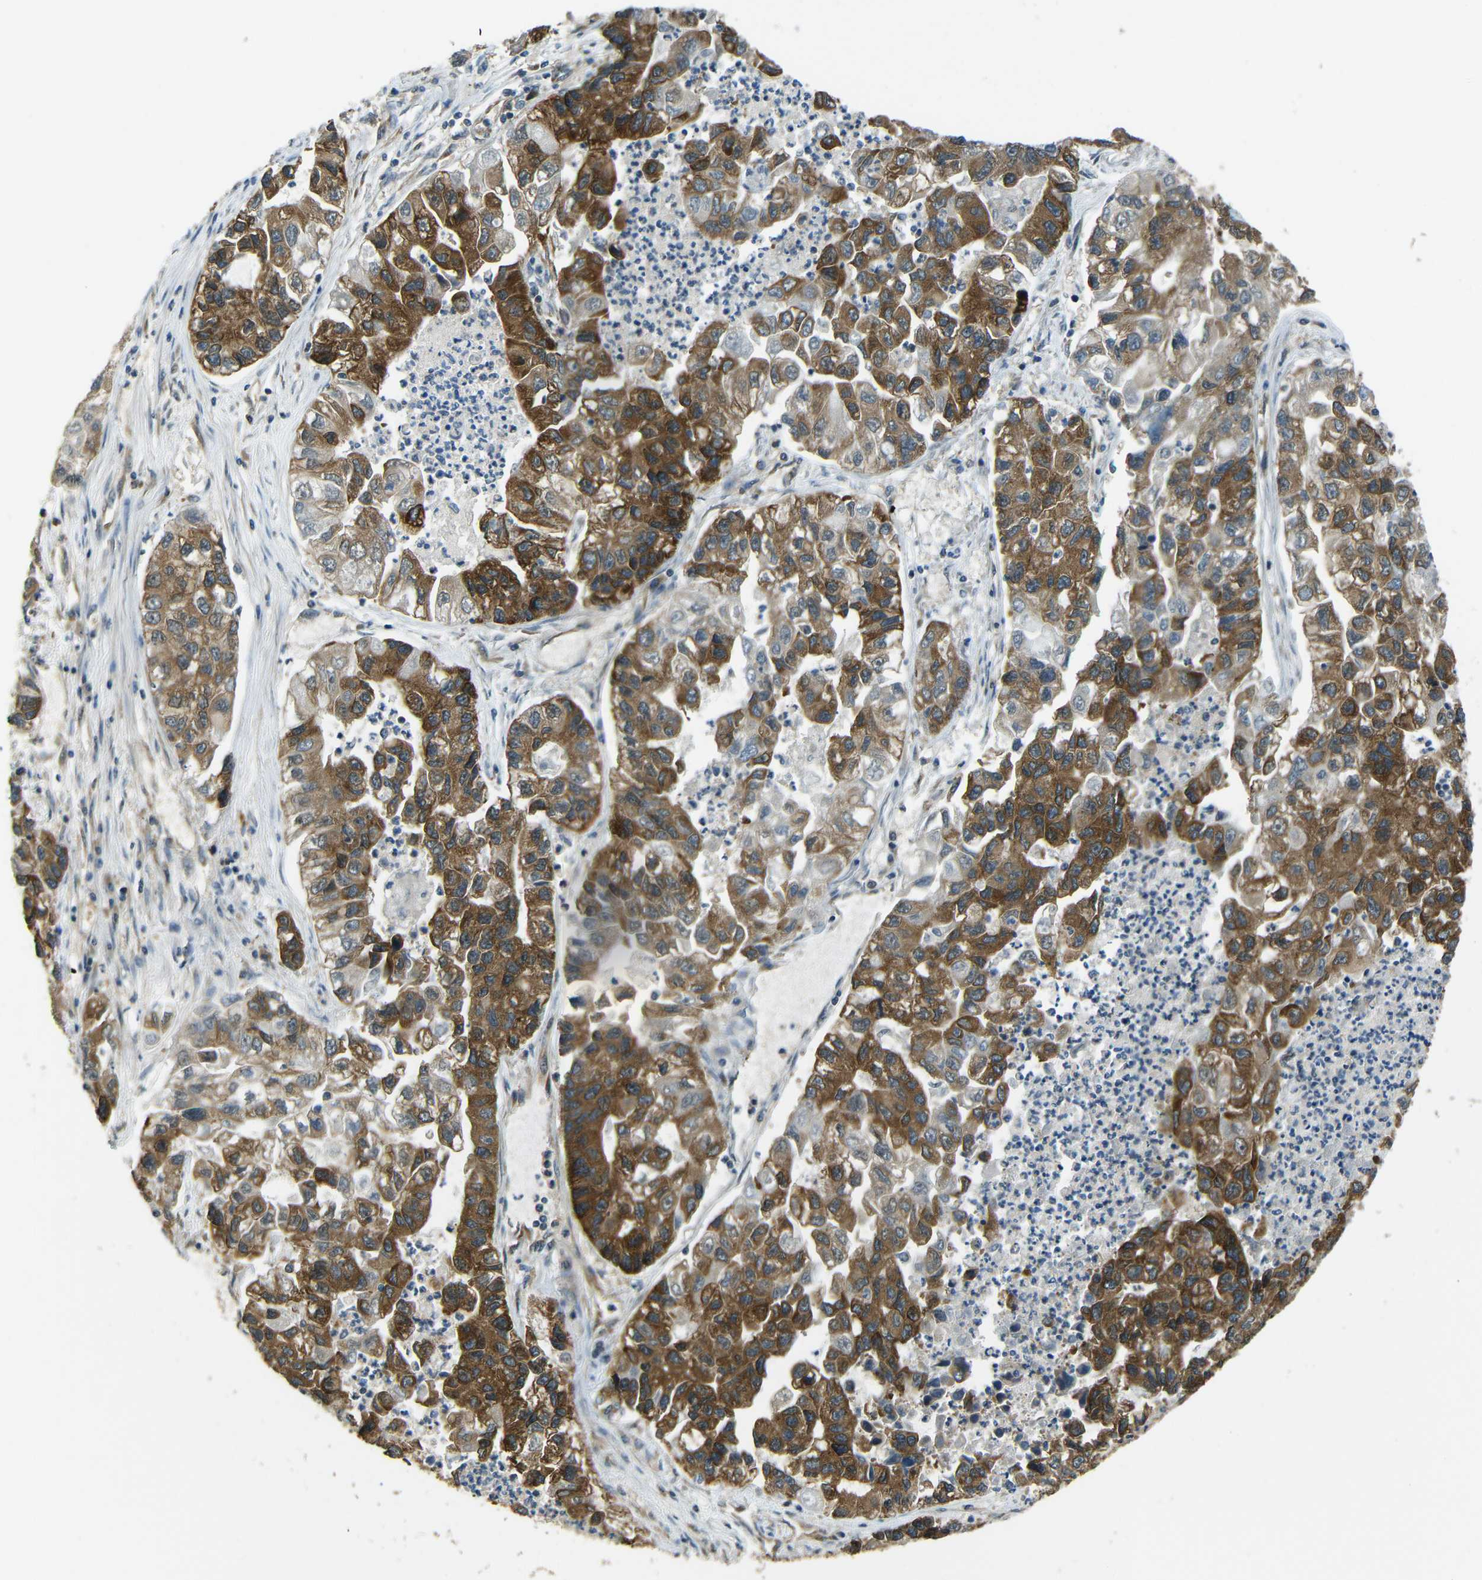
{"staining": {"intensity": "strong", "quantity": "25%-75%", "location": "cytoplasmic/membranous"}, "tissue": "lung cancer", "cell_type": "Tumor cells", "image_type": "cancer", "snomed": [{"axis": "morphology", "description": "Adenocarcinoma, NOS"}, {"axis": "topography", "description": "Lung"}], "caption": "Immunohistochemical staining of adenocarcinoma (lung) reveals high levels of strong cytoplasmic/membranous positivity in about 25%-75% of tumor cells.", "gene": "VAPB", "patient": {"sex": "female", "age": 51}}